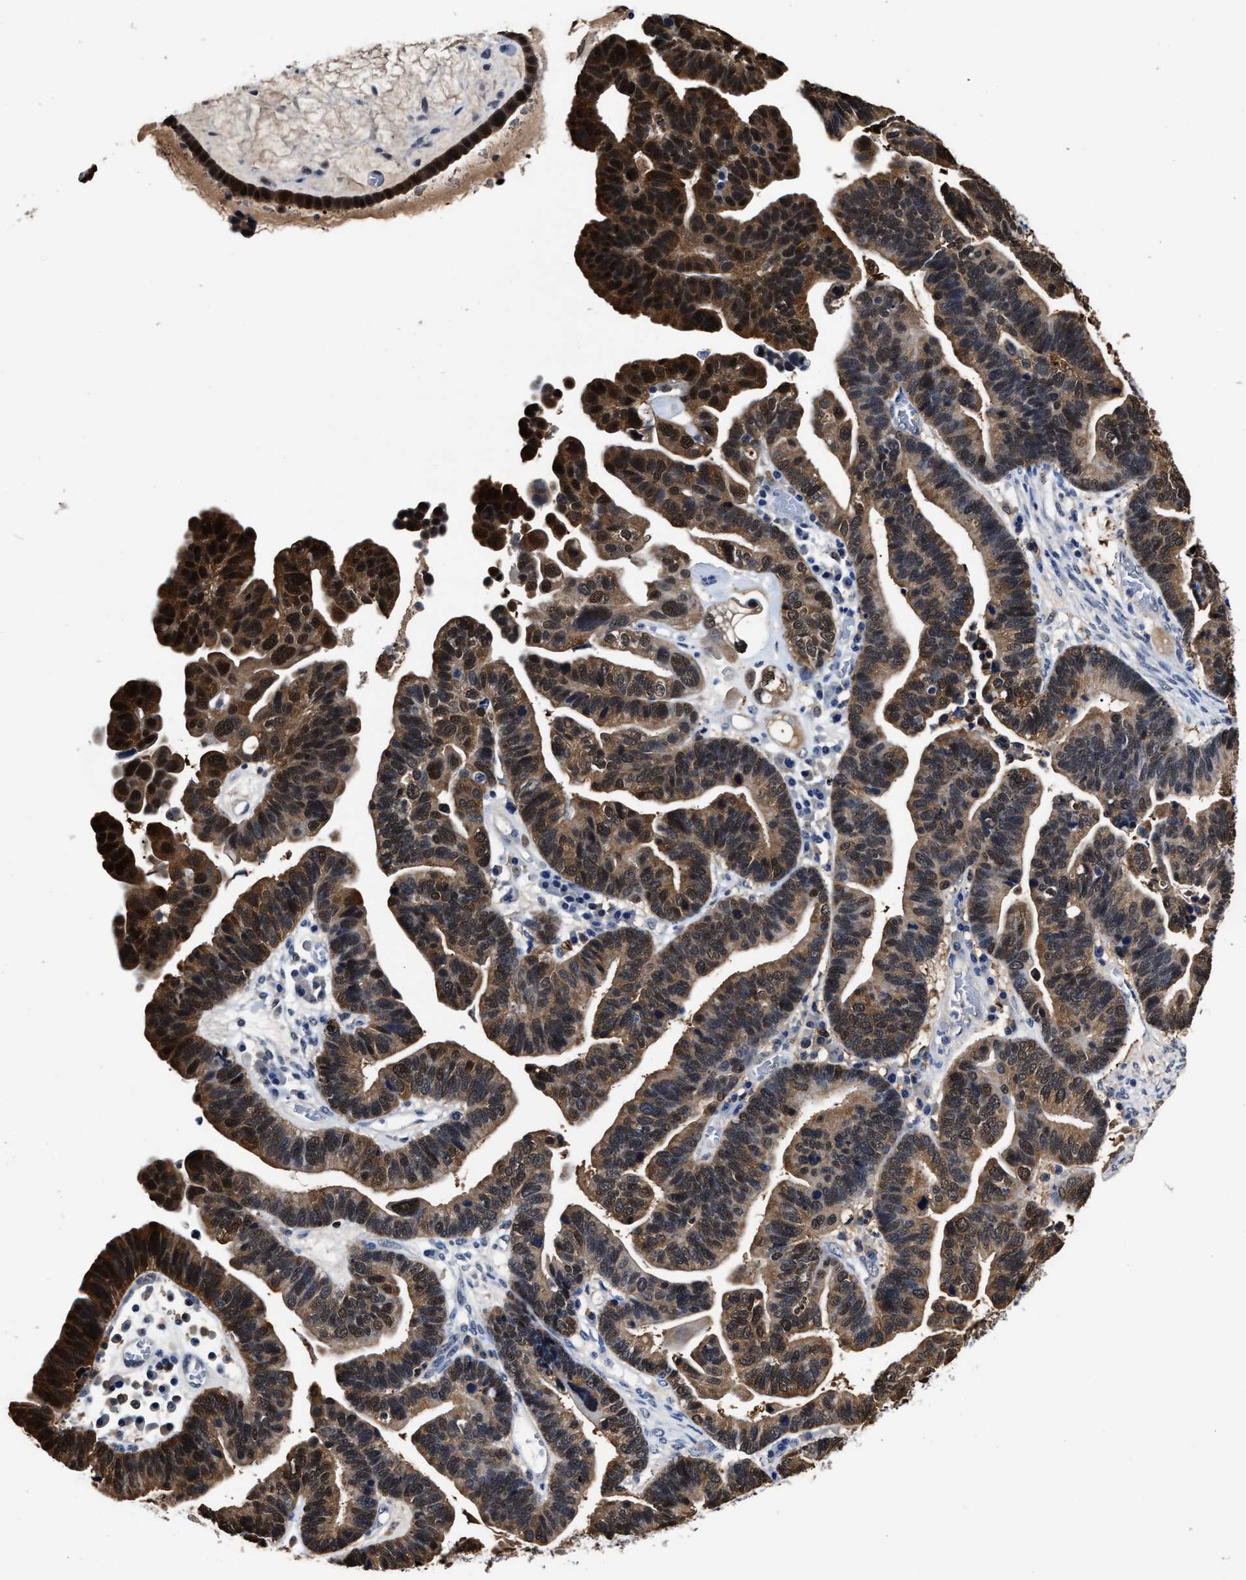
{"staining": {"intensity": "strong", "quantity": "25%-75%", "location": "cytoplasmic/membranous,nuclear"}, "tissue": "ovarian cancer", "cell_type": "Tumor cells", "image_type": "cancer", "snomed": [{"axis": "morphology", "description": "Cystadenocarcinoma, serous, NOS"}, {"axis": "topography", "description": "Ovary"}], "caption": "High-magnification brightfield microscopy of serous cystadenocarcinoma (ovarian) stained with DAB (3,3'-diaminobenzidine) (brown) and counterstained with hematoxylin (blue). tumor cells exhibit strong cytoplasmic/membranous and nuclear positivity is present in approximately25%-75% of cells. (brown staining indicates protein expression, while blue staining denotes nuclei).", "gene": "PRPF4B", "patient": {"sex": "female", "age": 56}}